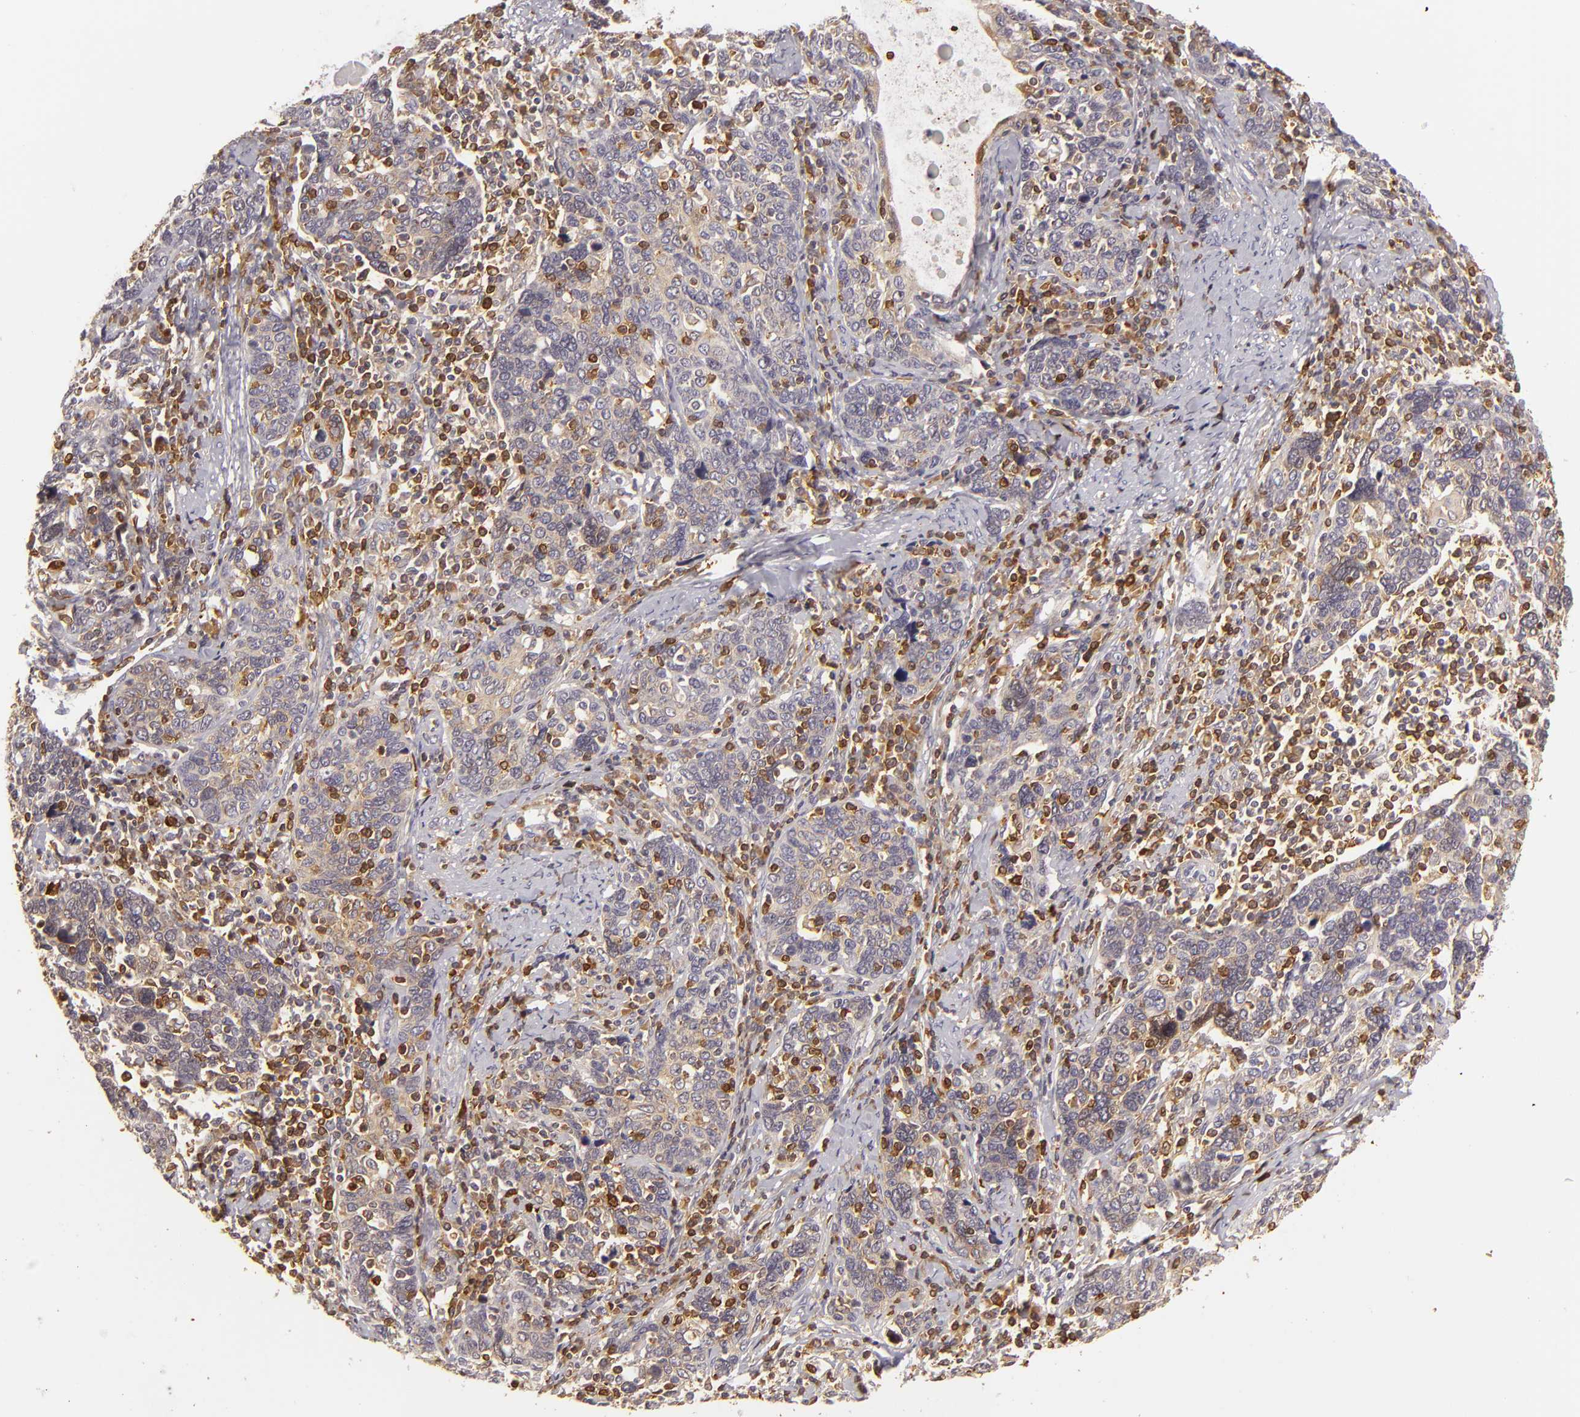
{"staining": {"intensity": "moderate", "quantity": "25%-75%", "location": "cytoplasmic/membranous"}, "tissue": "cervical cancer", "cell_type": "Tumor cells", "image_type": "cancer", "snomed": [{"axis": "morphology", "description": "Squamous cell carcinoma, NOS"}, {"axis": "topography", "description": "Cervix"}], "caption": "About 25%-75% of tumor cells in squamous cell carcinoma (cervical) display moderate cytoplasmic/membranous protein staining as visualized by brown immunohistochemical staining.", "gene": "APOBEC3G", "patient": {"sex": "female", "age": 41}}